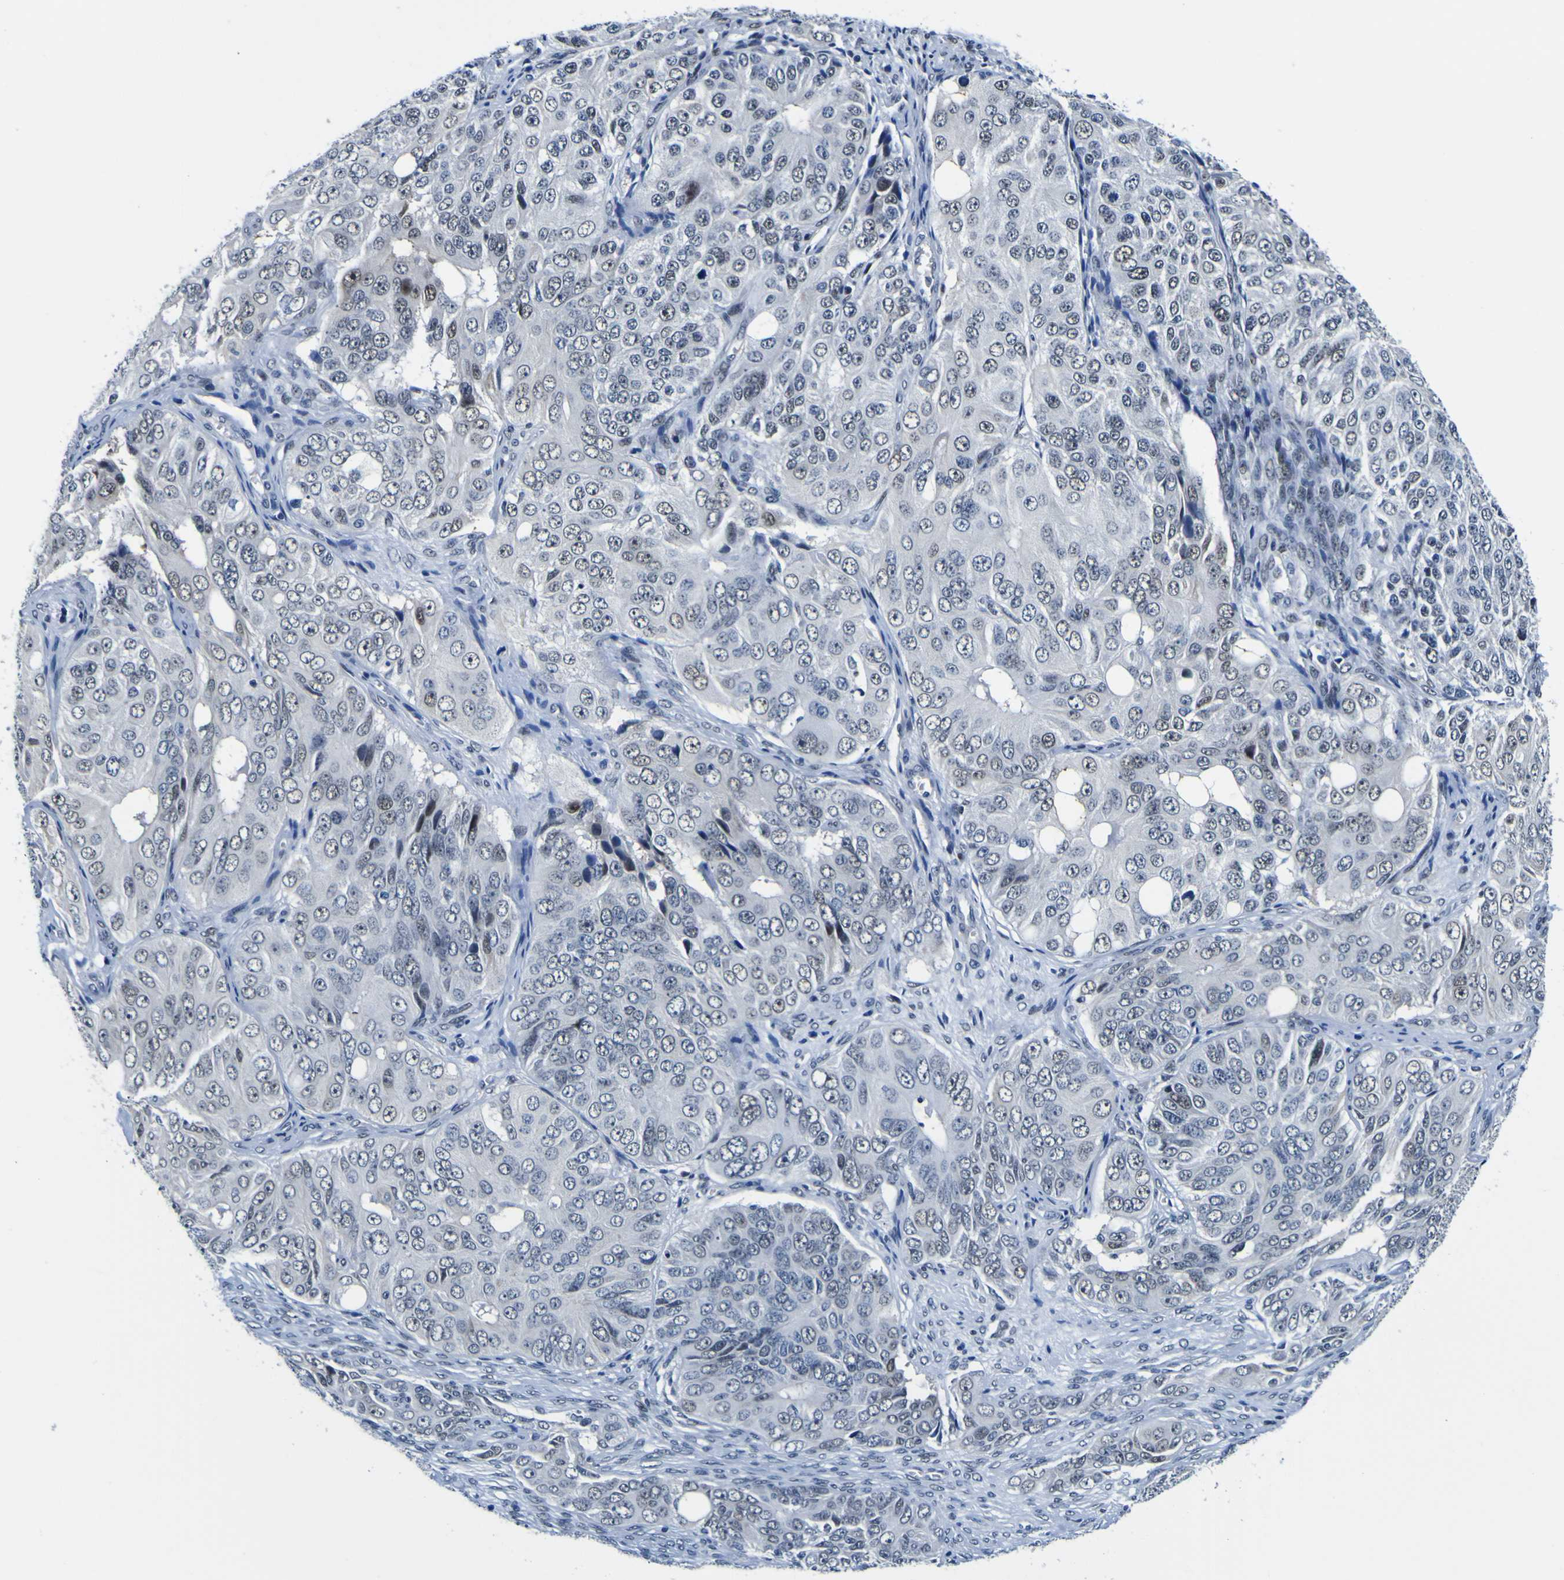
{"staining": {"intensity": "negative", "quantity": "none", "location": "none"}, "tissue": "ovarian cancer", "cell_type": "Tumor cells", "image_type": "cancer", "snomed": [{"axis": "morphology", "description": "Carcinoma, endometroid"}, {"axis": "topography", "description": "Ovary"}], "caption": "High power microscopy image of an IHC micrograph of endometroid carcinoma (ovarian), revealing no significant expression in tumor cells.", "gene": "CUL4B", "patient": {"sex": "female", "age": 51}}